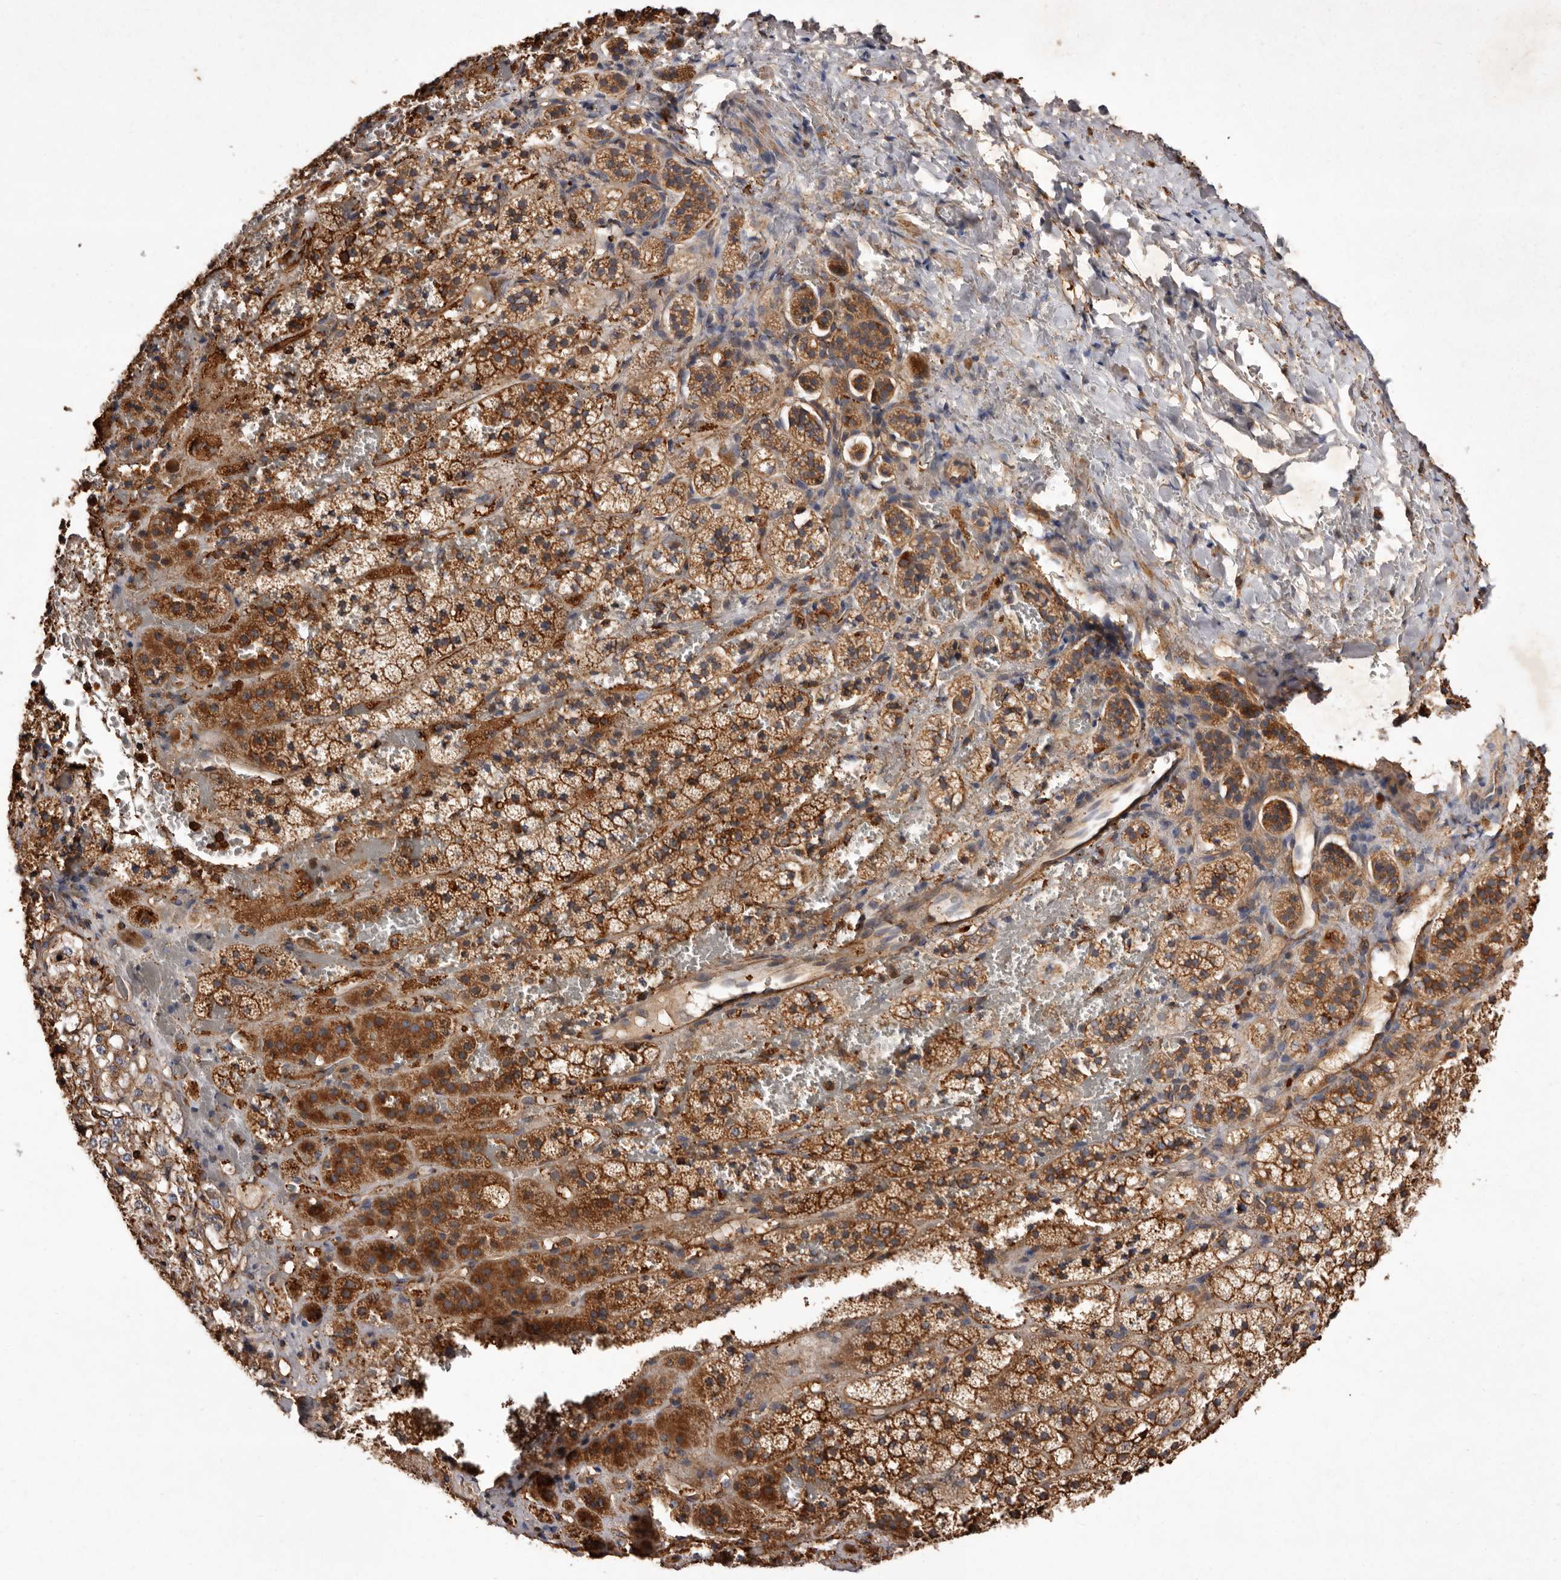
{"staining": {"intensity": "strong", "quantity": ">75%", "location": "cytoplasmic/membranous"}, "tissue": "adrenal gland", "cell_type": "Glandular cells", "image_type": "normal", "snomed": [{"axis": "morphology", "description": "Normal tissue, NOS"}, {"axis": "topography", "description": "Adrenal gland"}], "caption": "Immunohistochemistry (IHC) image of unremarkable adrenal gland: human adrenal gland stained using IHC displays high levels of strong protein expression localized specifically in the cytoplasmic/membranous of glandular cells, appearing as a cytoplasmic/membranous brown color.", "gene": "COQ8B", "patient": {"sex": "female", "age": 44}}